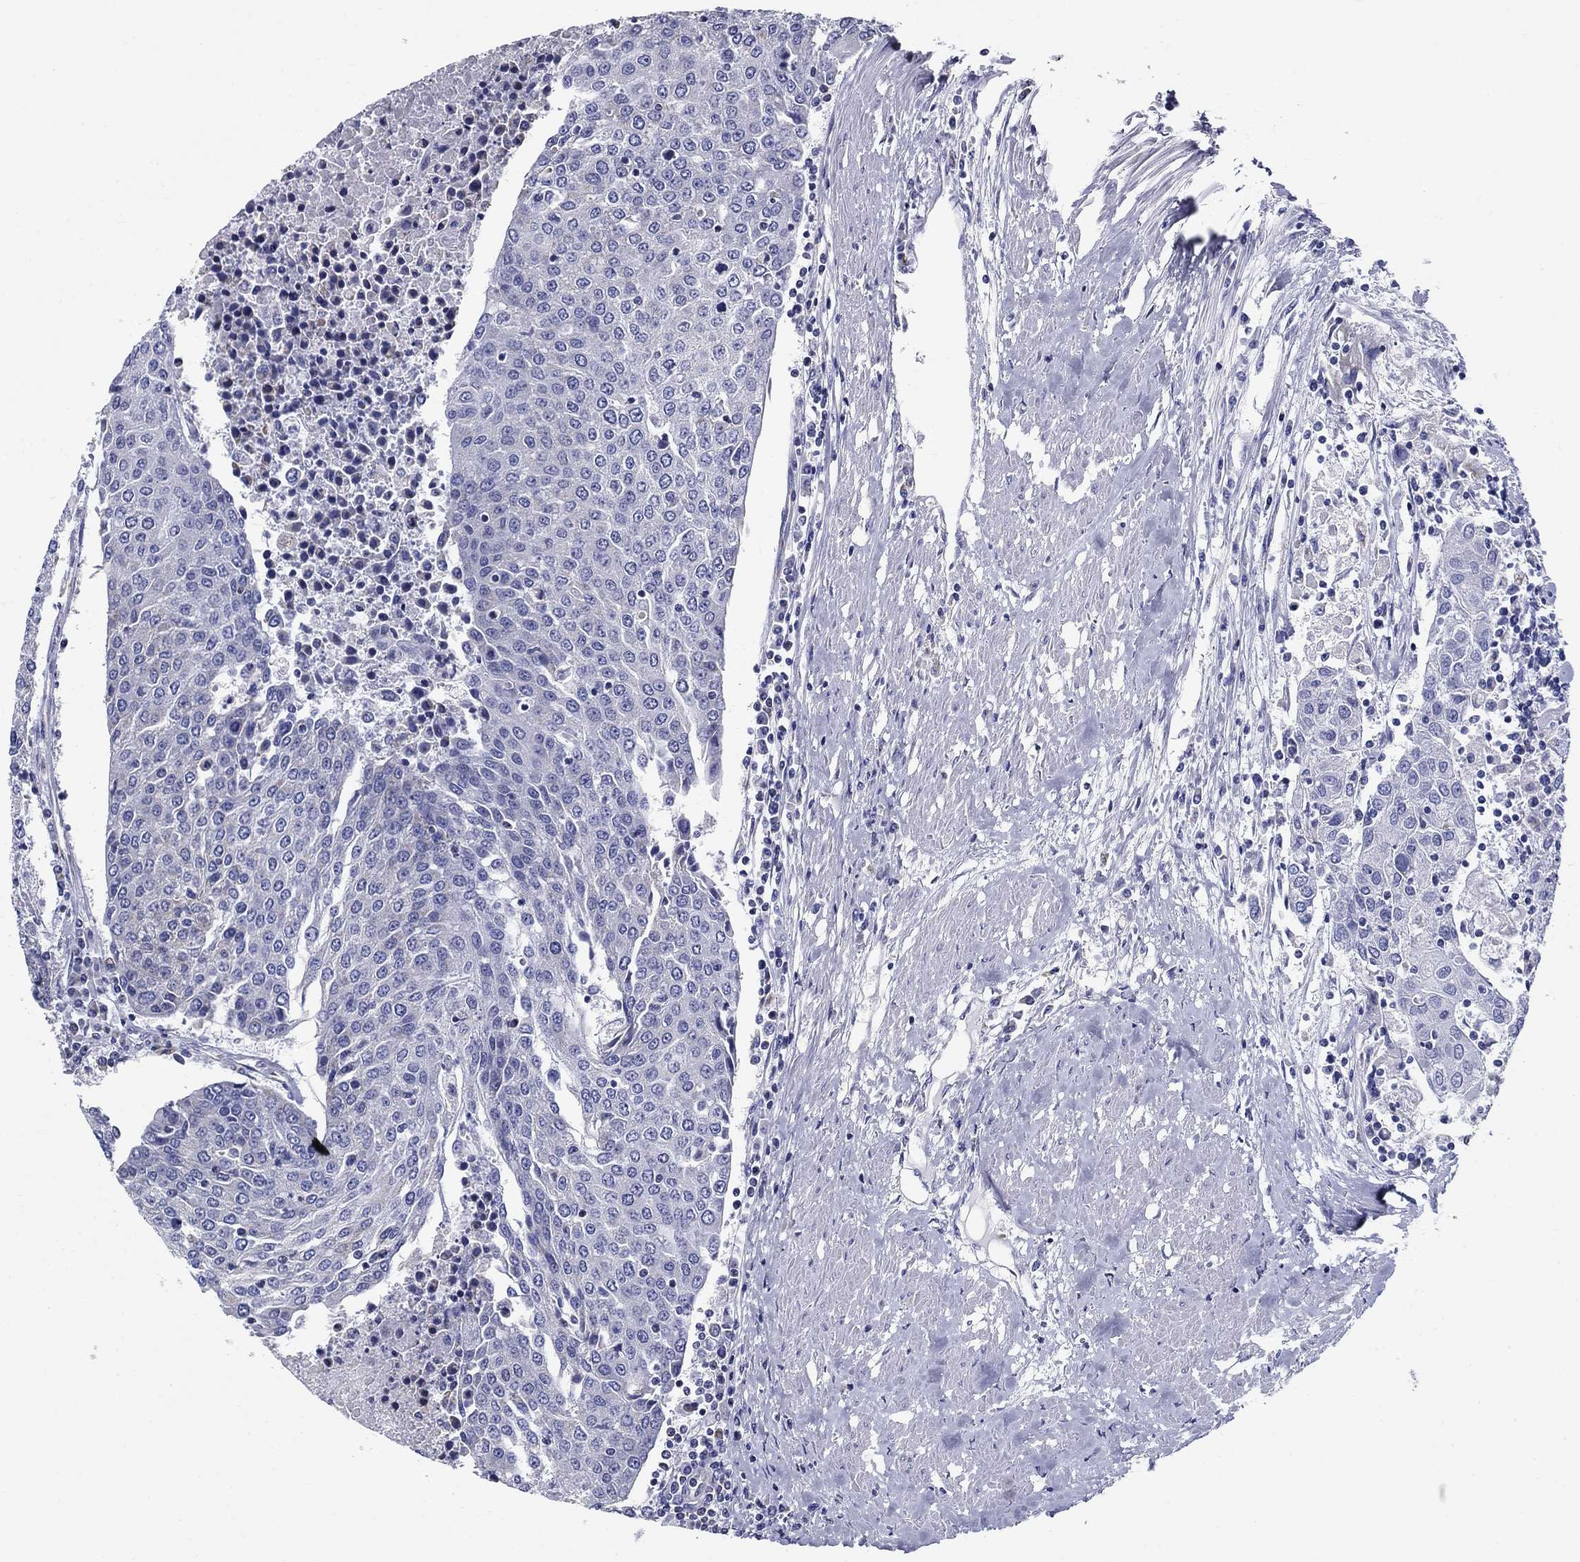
{"staining": {"intensity": "negative", "quantity": "none", "location": "none"}, "tissue": "urothelial cancer", "cell_type": "Tumor cells", "image_type": "cancer", "snomed": [{"axis": "morphology", "description": "Urothelial carcinoma, High grade"}, {"axis": "topography", "description": "Urinary bladder"}], "caption": "Immunohistochemistry (IHC) photomicrograph of human urothelial carcinoma (high-grade) stained for a protein (brown), which displays no positivity in tumor cells.", "gene": "UPB1", "patient": {"sex": "female", "age": 85}}